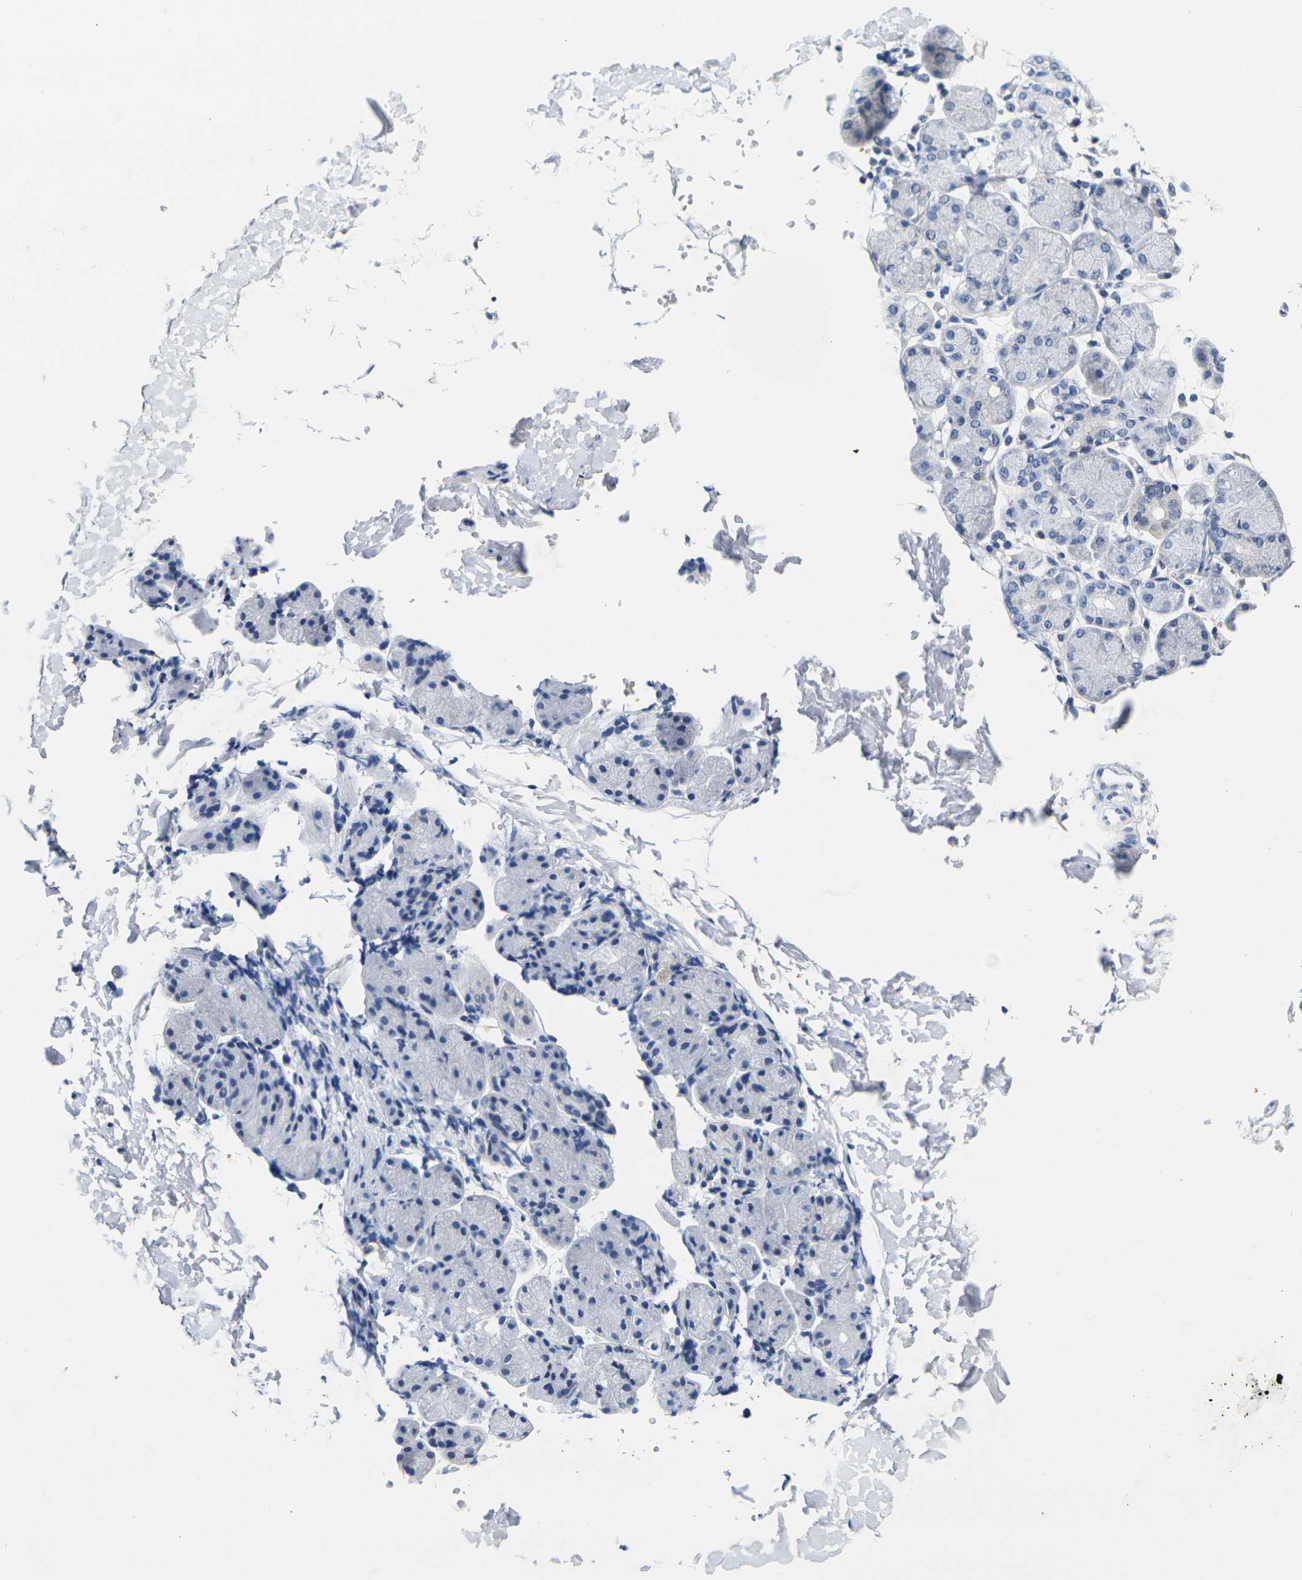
{"staining": {"intensity": "weak", "quantity": "<25%", "location": "cytoplasmic/membranous"}, "tissue": "salivary gland", "cell_type": "Glandular cells", "image_type": "normal", "snomed": [{"axis": "morphology", "description": "Normal tissue, NOS"}, {"axis": "topography", "description": "Salivary gland"}], "caption": "Protein analysis of benign salivary gland reveals no significant expression in glandular cells. The staining is performed using DAB brown chromogen with nuclei counter-stained in using hematoxylin.", "gene": "NOCT", "patient": {"sex": "female", "age": 24}}